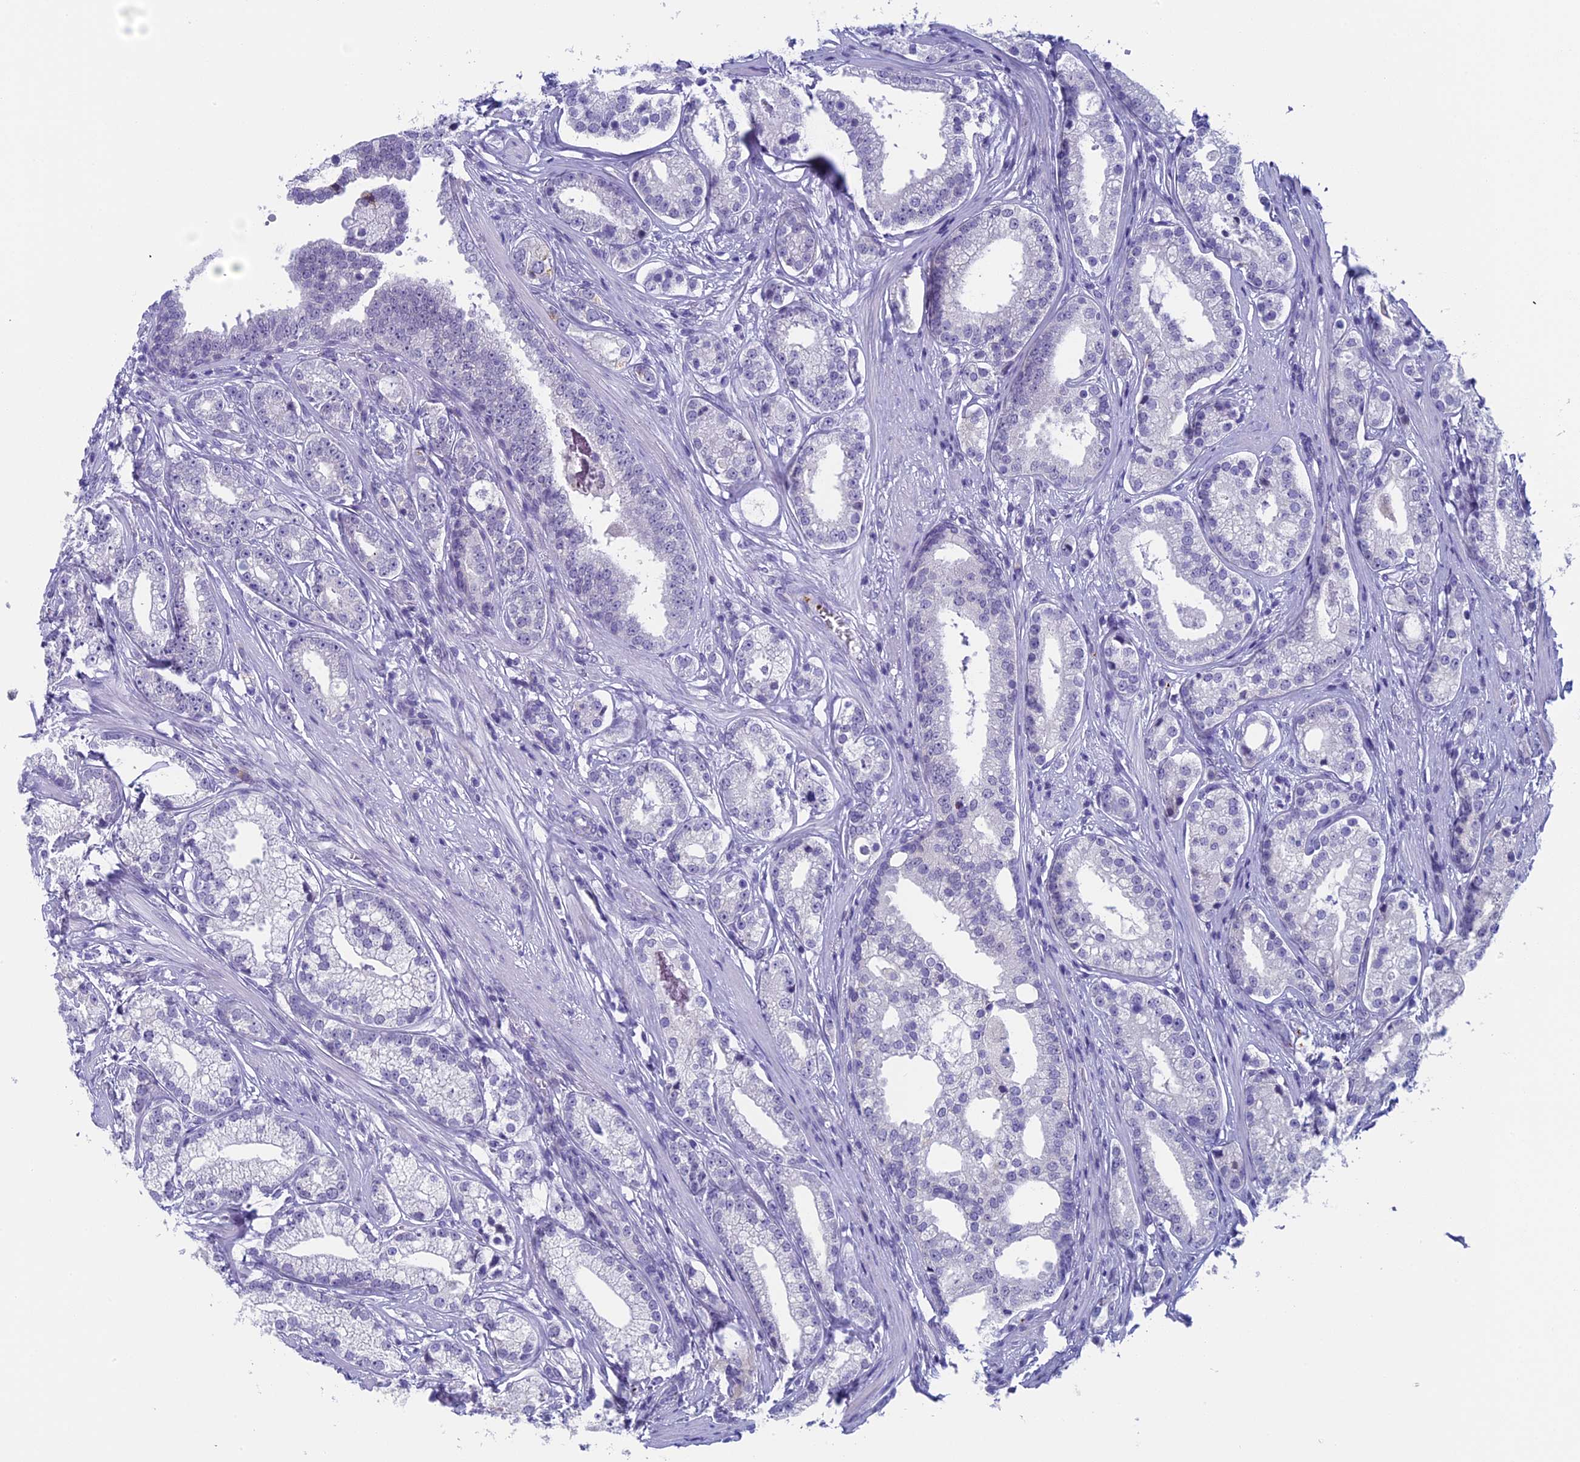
{"staining": {"intensity": "negative", "quantity": "none", "location": "none"}, "tissue": "prostate cancer", "cell_type": "Tumor cells", "image_type": "cancer", "snomed": [{"axis": "morphology", "description": "Adenocarcinoma, High grade"}, {"axis": "topography", "description": "Prostate"}], "caption": "Tumor cells show no significant protein staining in adenocarcinoma (high-grade) (prostate).", "gene": "AIFM2", "patient": {"sex": "male", "age": 69}}